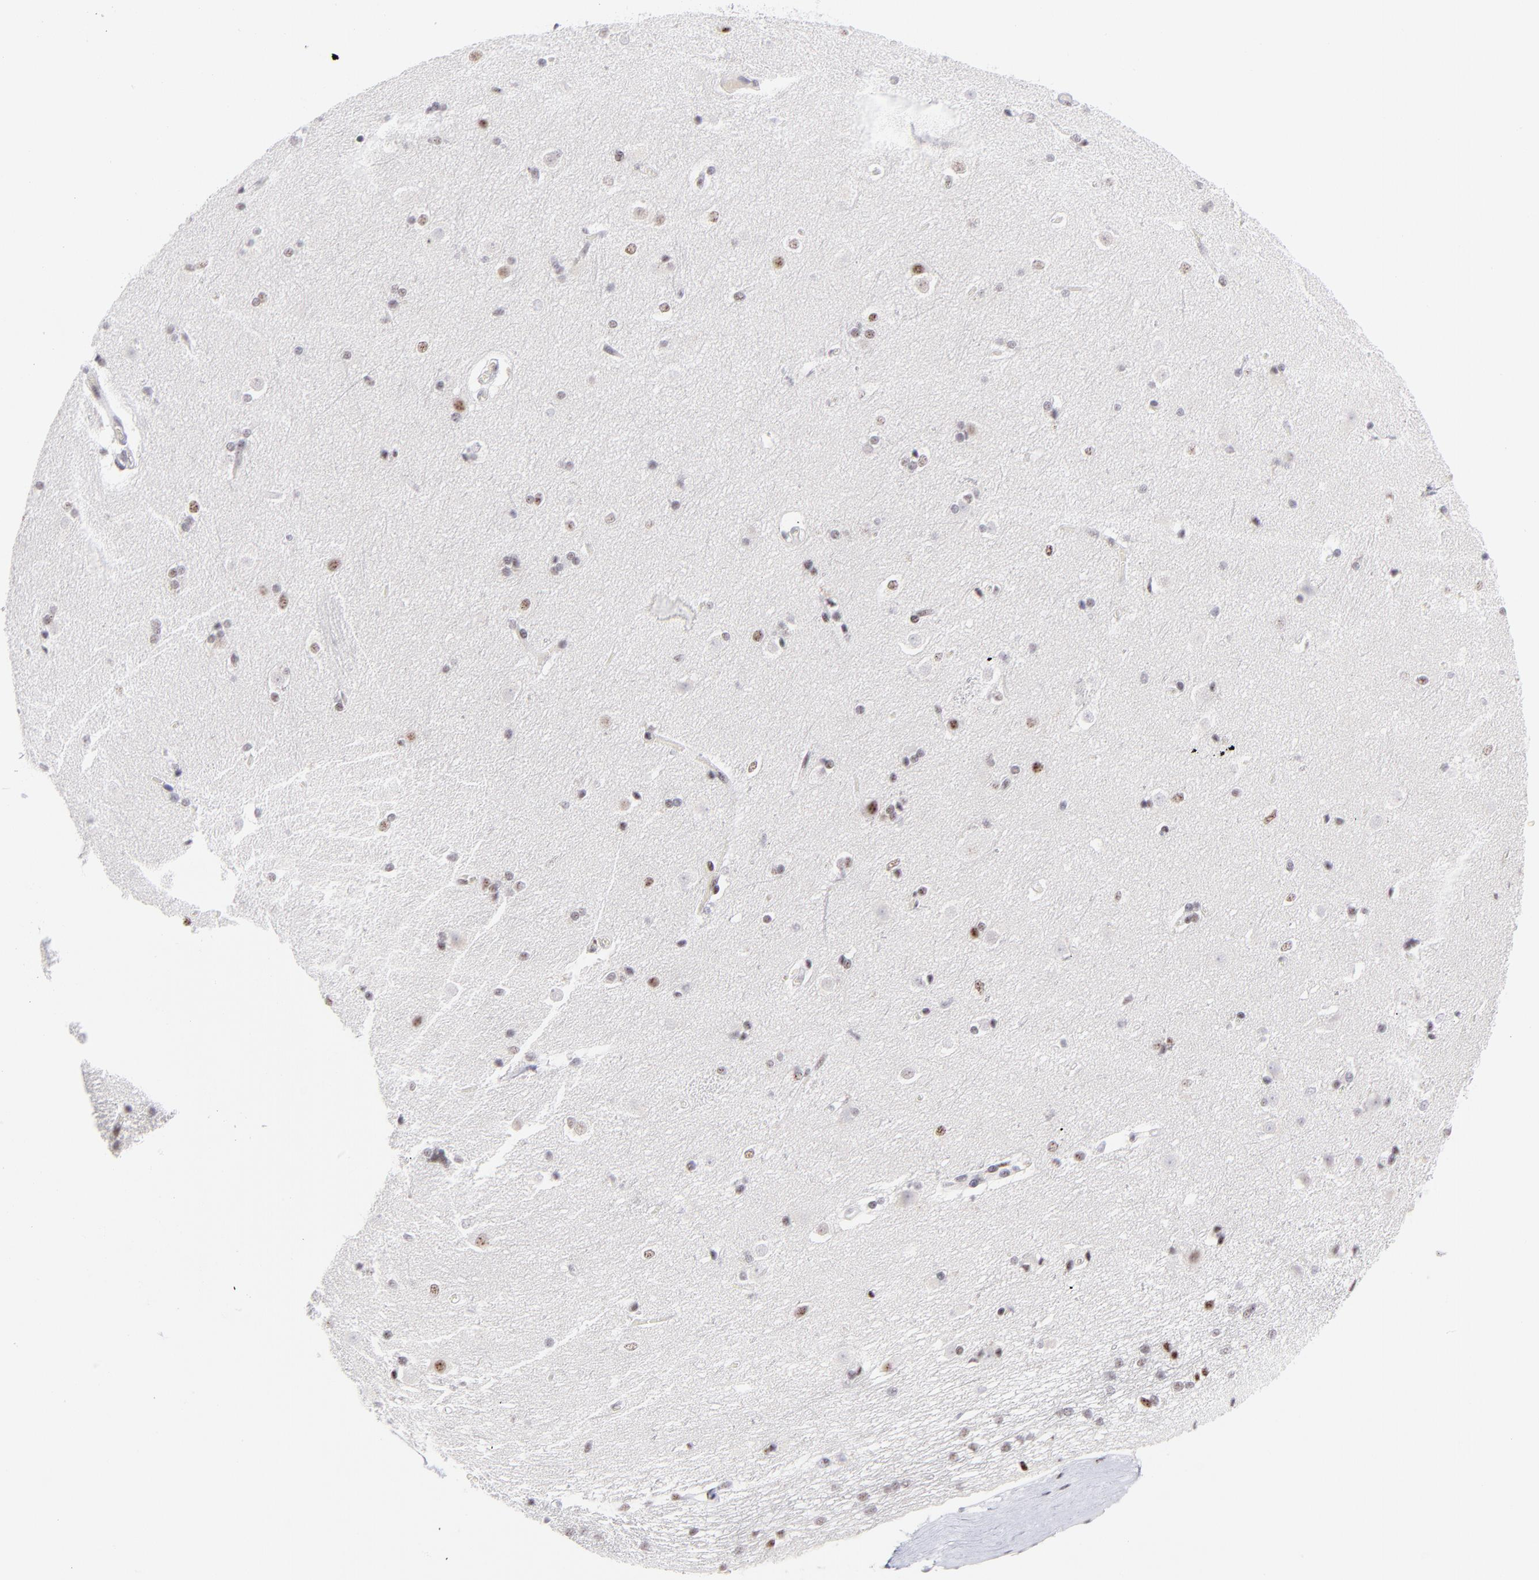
{"staining": {"intensity": "strong", "quantity": ">75%", "location": "nuclear"}, "tissue": "caudate", "cell_type": "Glial cells", "image_type": "normal", "snomed": [{"axis": "morphology", "description": "Normal tissue, NOS"}, {"axis": "topography", "description": "Lateral ventricle wall"}], "caption": "Immunohistochemical staining of normal human caudate reveals strong nuclear protein staining in approximately >75% of glial cells.", "gene": "CDC25C", "patient": {"sex": "female", "age": 19}}